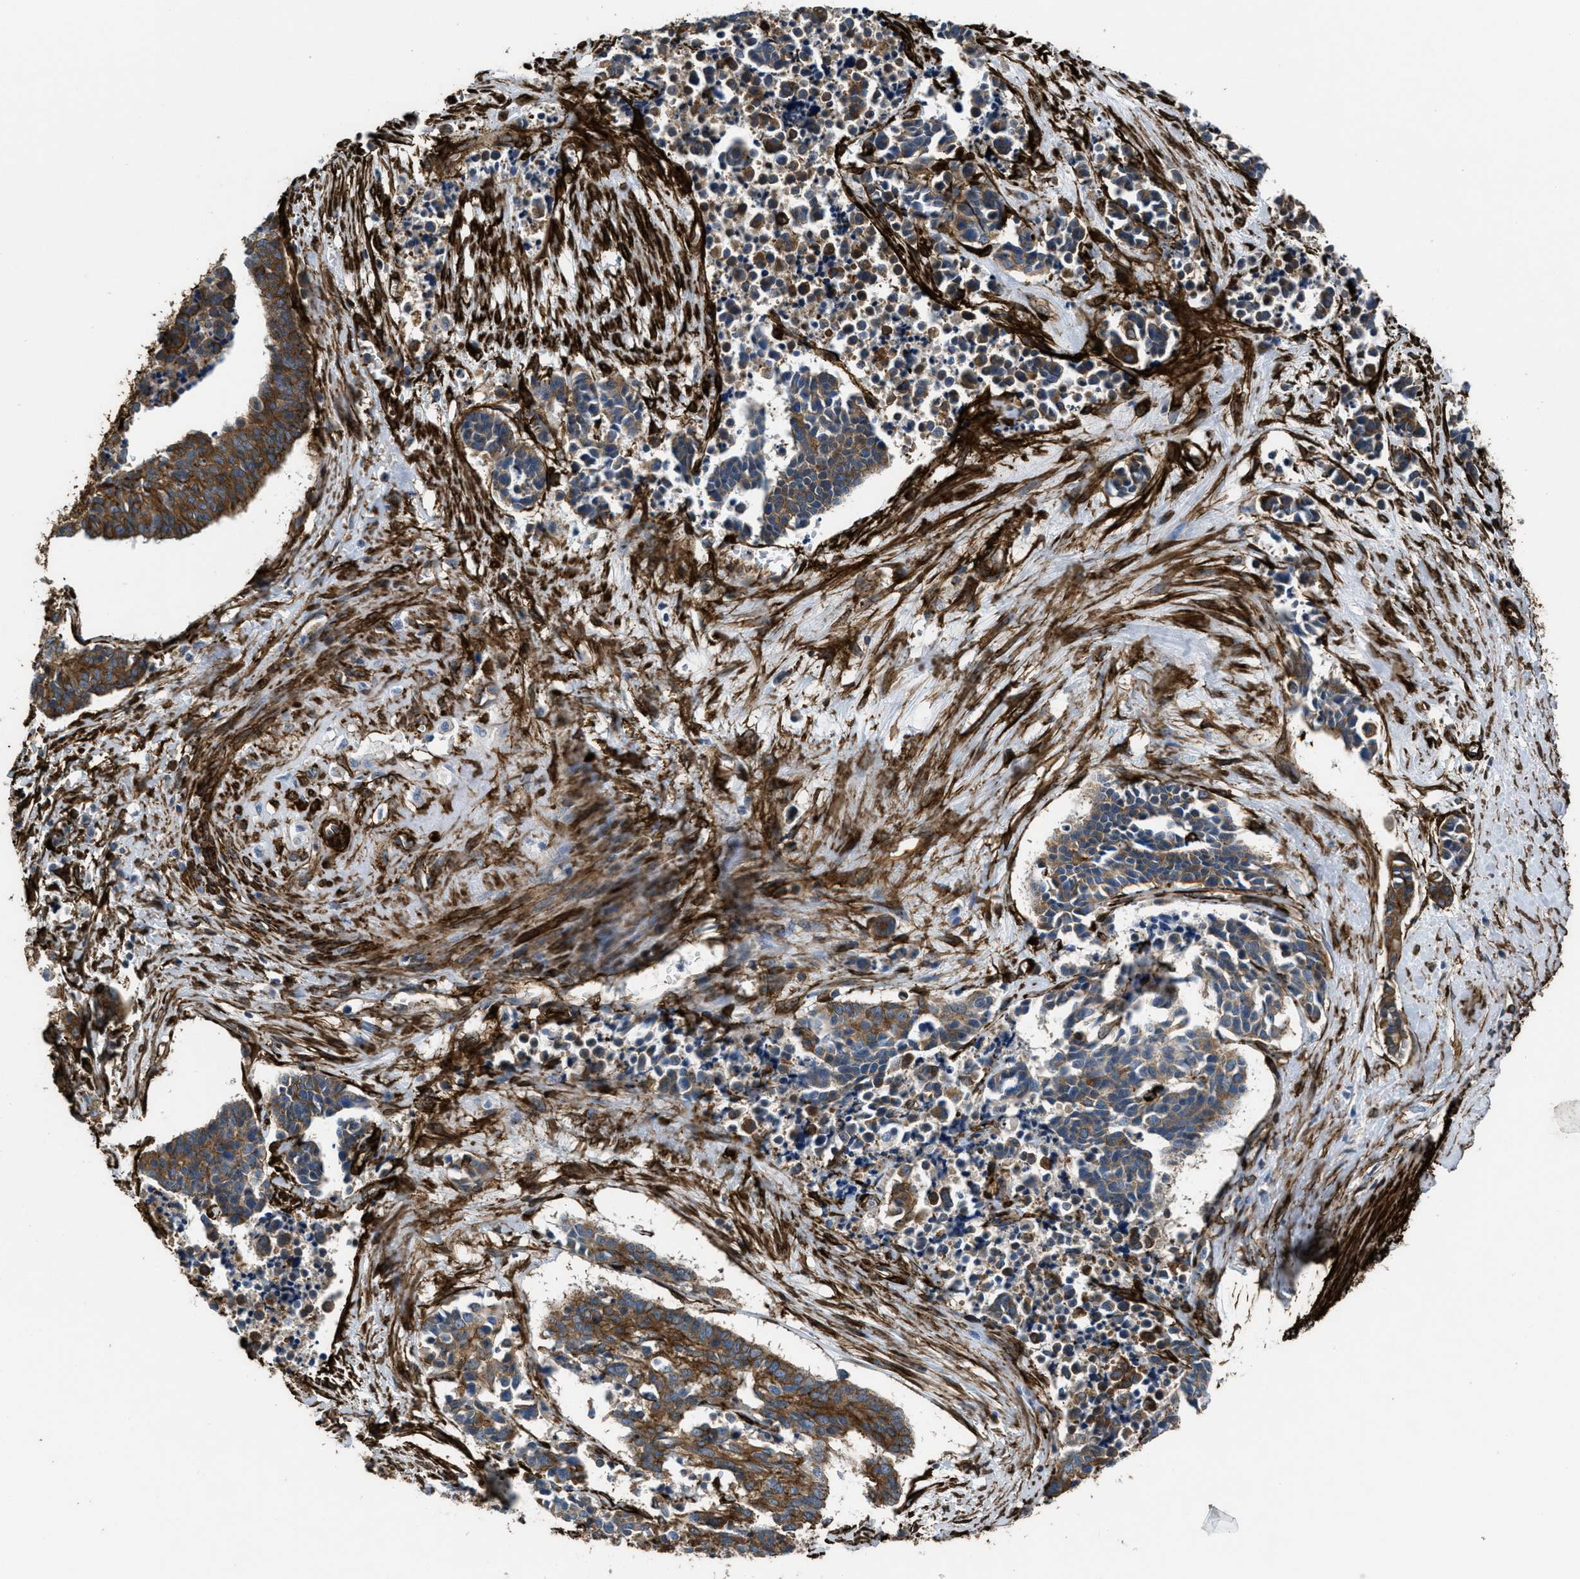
{"staining": {"intensity": "strong", "quantity": ">75%", "location": "cytoplasmic/membranous"}, "tissue": "cervical cancer", "cell_type": "Tumor cells", "image_type": "cancer", "snomed": [{"axis": "morphology", "description": "Squamous cell carcinoma, NOS"}, {"axis": "topography", "description": "Cervix"}], "caption": "Squamous cell carcinoma (cervical) was stained to show a protein in brown. There is high levels of strong cytoplasmic/membranous expression in approximately >75% of tumor cells. The staining was performed using DAB (3,3'-diaminobenzidine), with brown indicating positive protein expression. Nuclei are stained blue with hematoxylin.", "gene": "CALD1", "patient": {"sex": "female", "age": 35}}